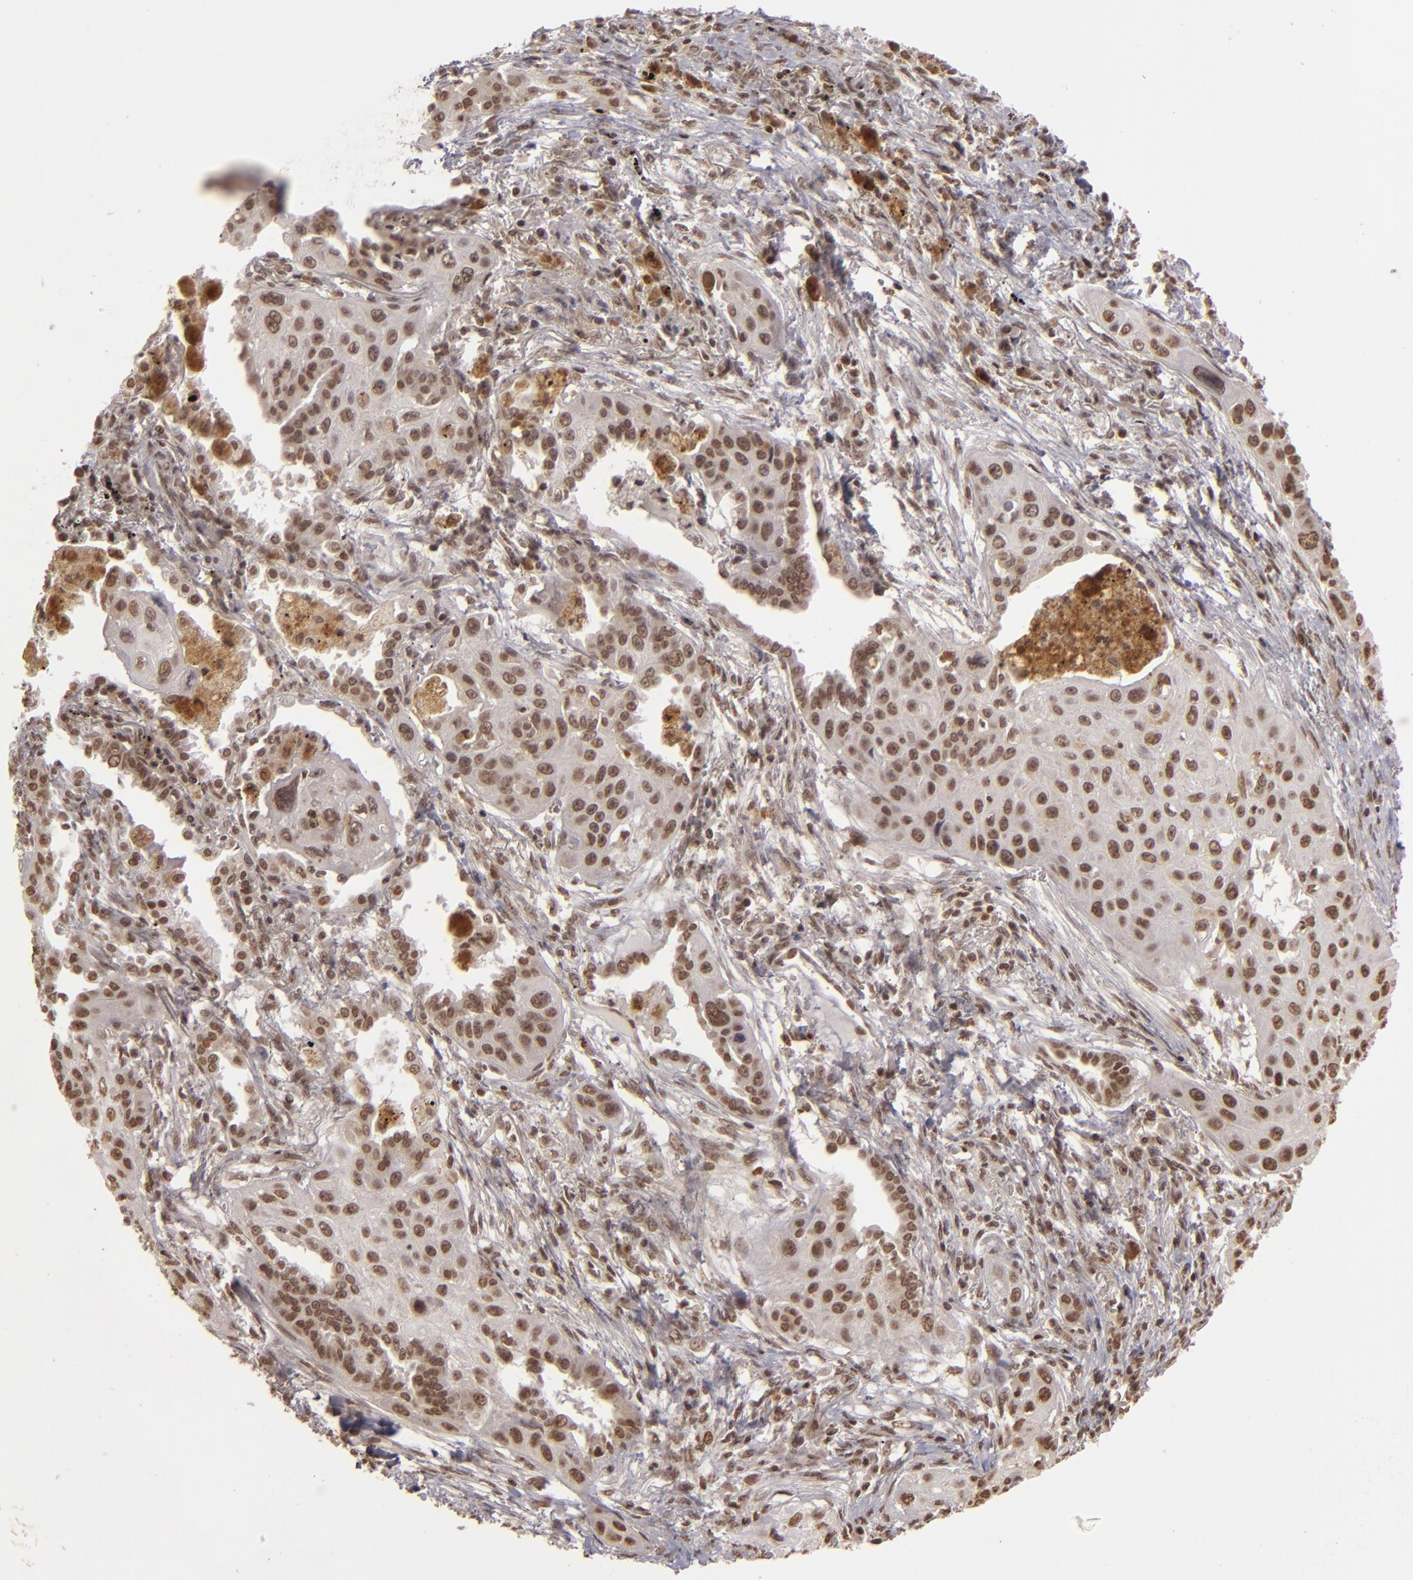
{"staining": {"intensity": "moderate", "quantity": ">75%", "location": "nuclear"}, "tissue": "lung cancer", "cell_type": "Tumor cells", "image_type": "cancer", "snomed": [{"axis": "morphology", "description": "Squamous cell carcinoma, NOS"}, {"axis": "topography", "description": "Lung"}], "caption": "Brown immunohistochemical staining in lung cancer exhibits moderate nuclear positivity in about >75% of tumor cells.", "gene": "CUL3", "patient": {"sex": "male", "age": 71}}